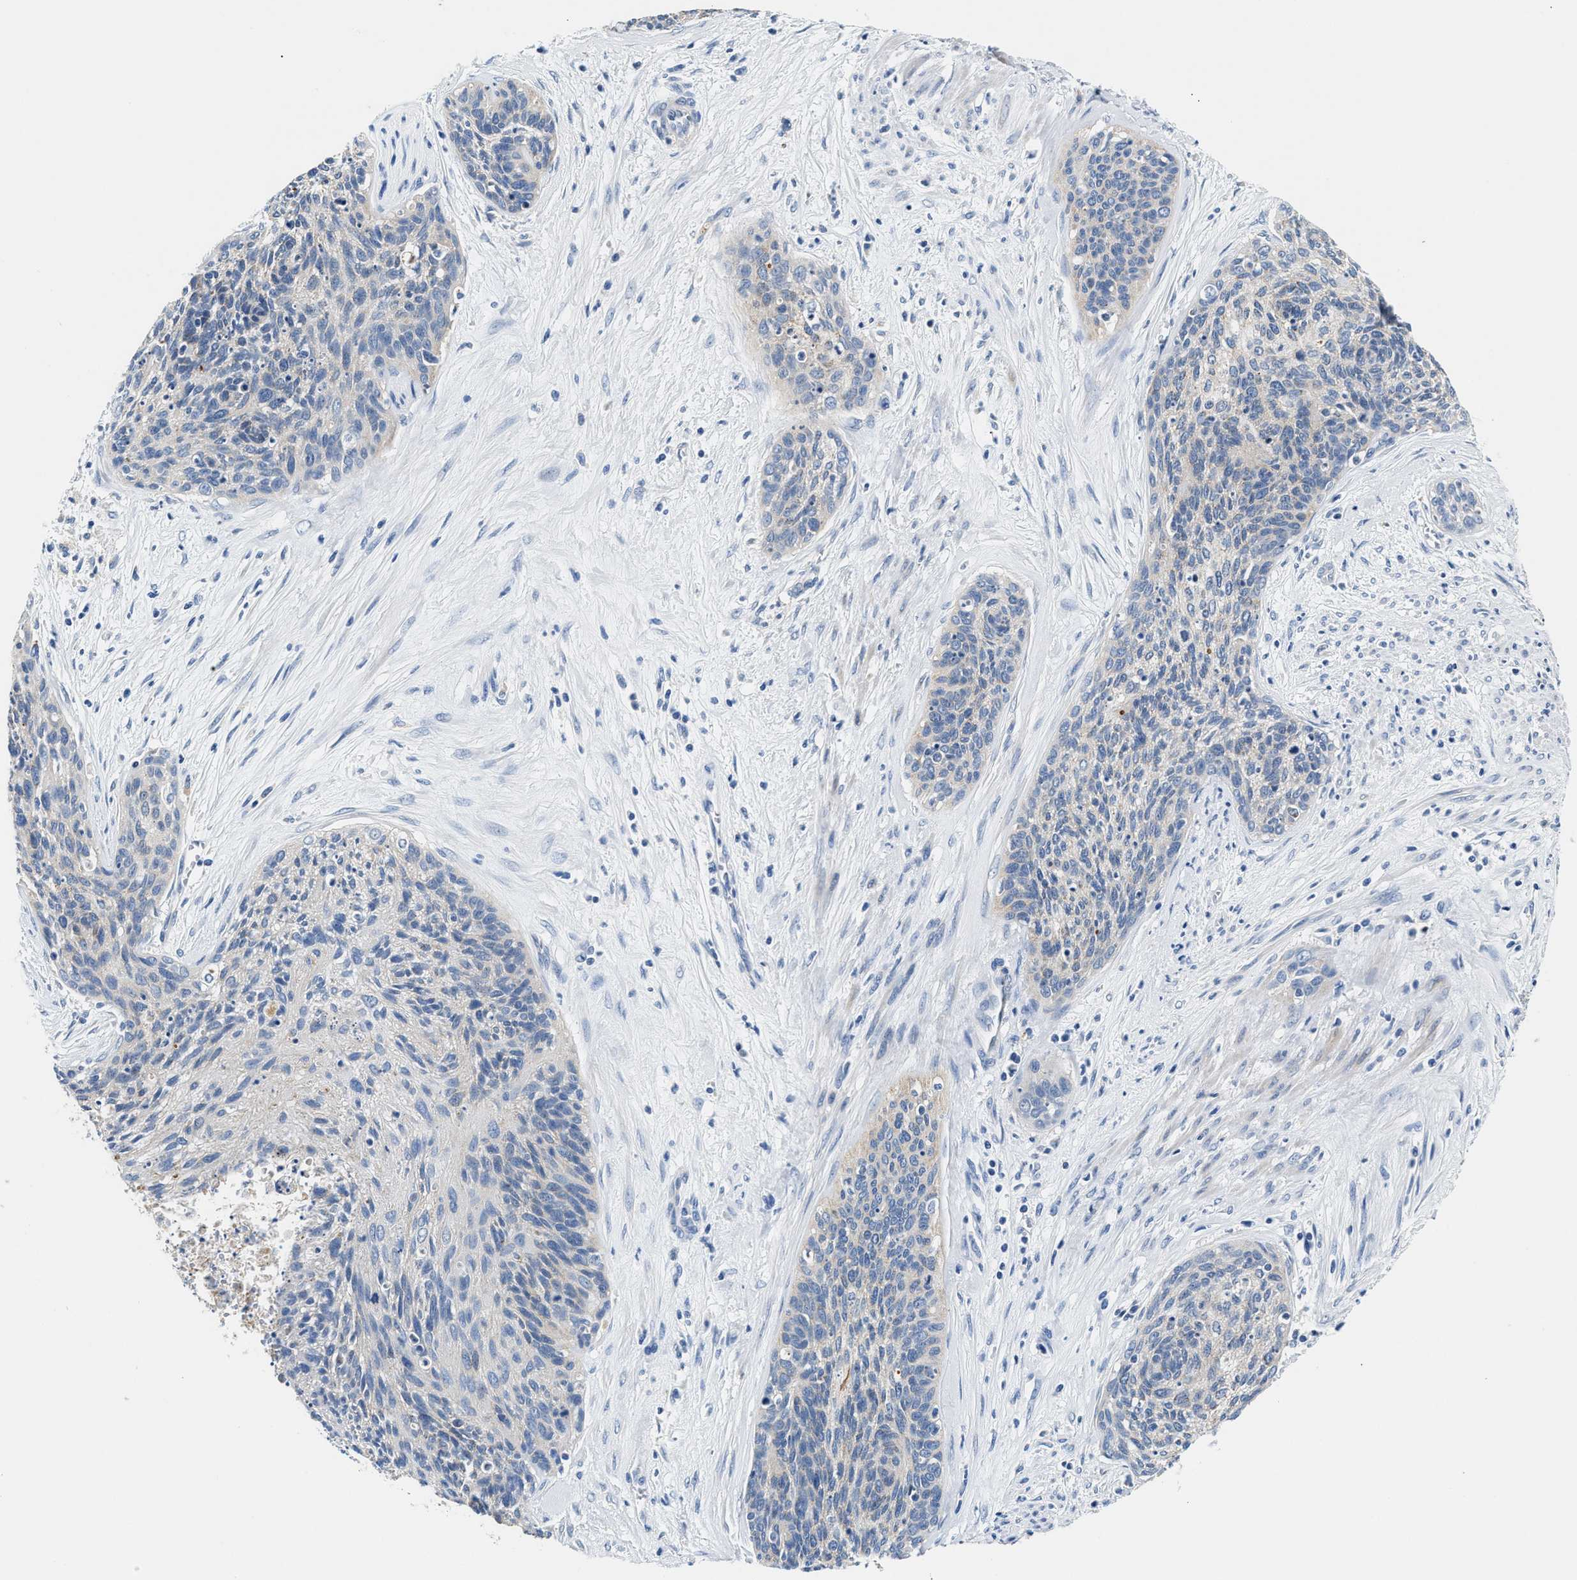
{"staining": {"intensity": "negative", "quantity": "none", "location": "none"}, "tissue": "cervical cancer", "cell_type": "Tumor cells", "image_type": "cancer", "snomed": [{"axis": "morphology", "description": "Squamous cell carcinoma, NOS"}, {"axis": "topography", "description": "Cervix"}], "caption": "The immunohistochemistry (IHC) histopathology image has no significant expression in tumor cells of cervical squamous cell carcinoma tissue.", "gene": "TUT7", "patient": {"sex": "female", "age": 55}}